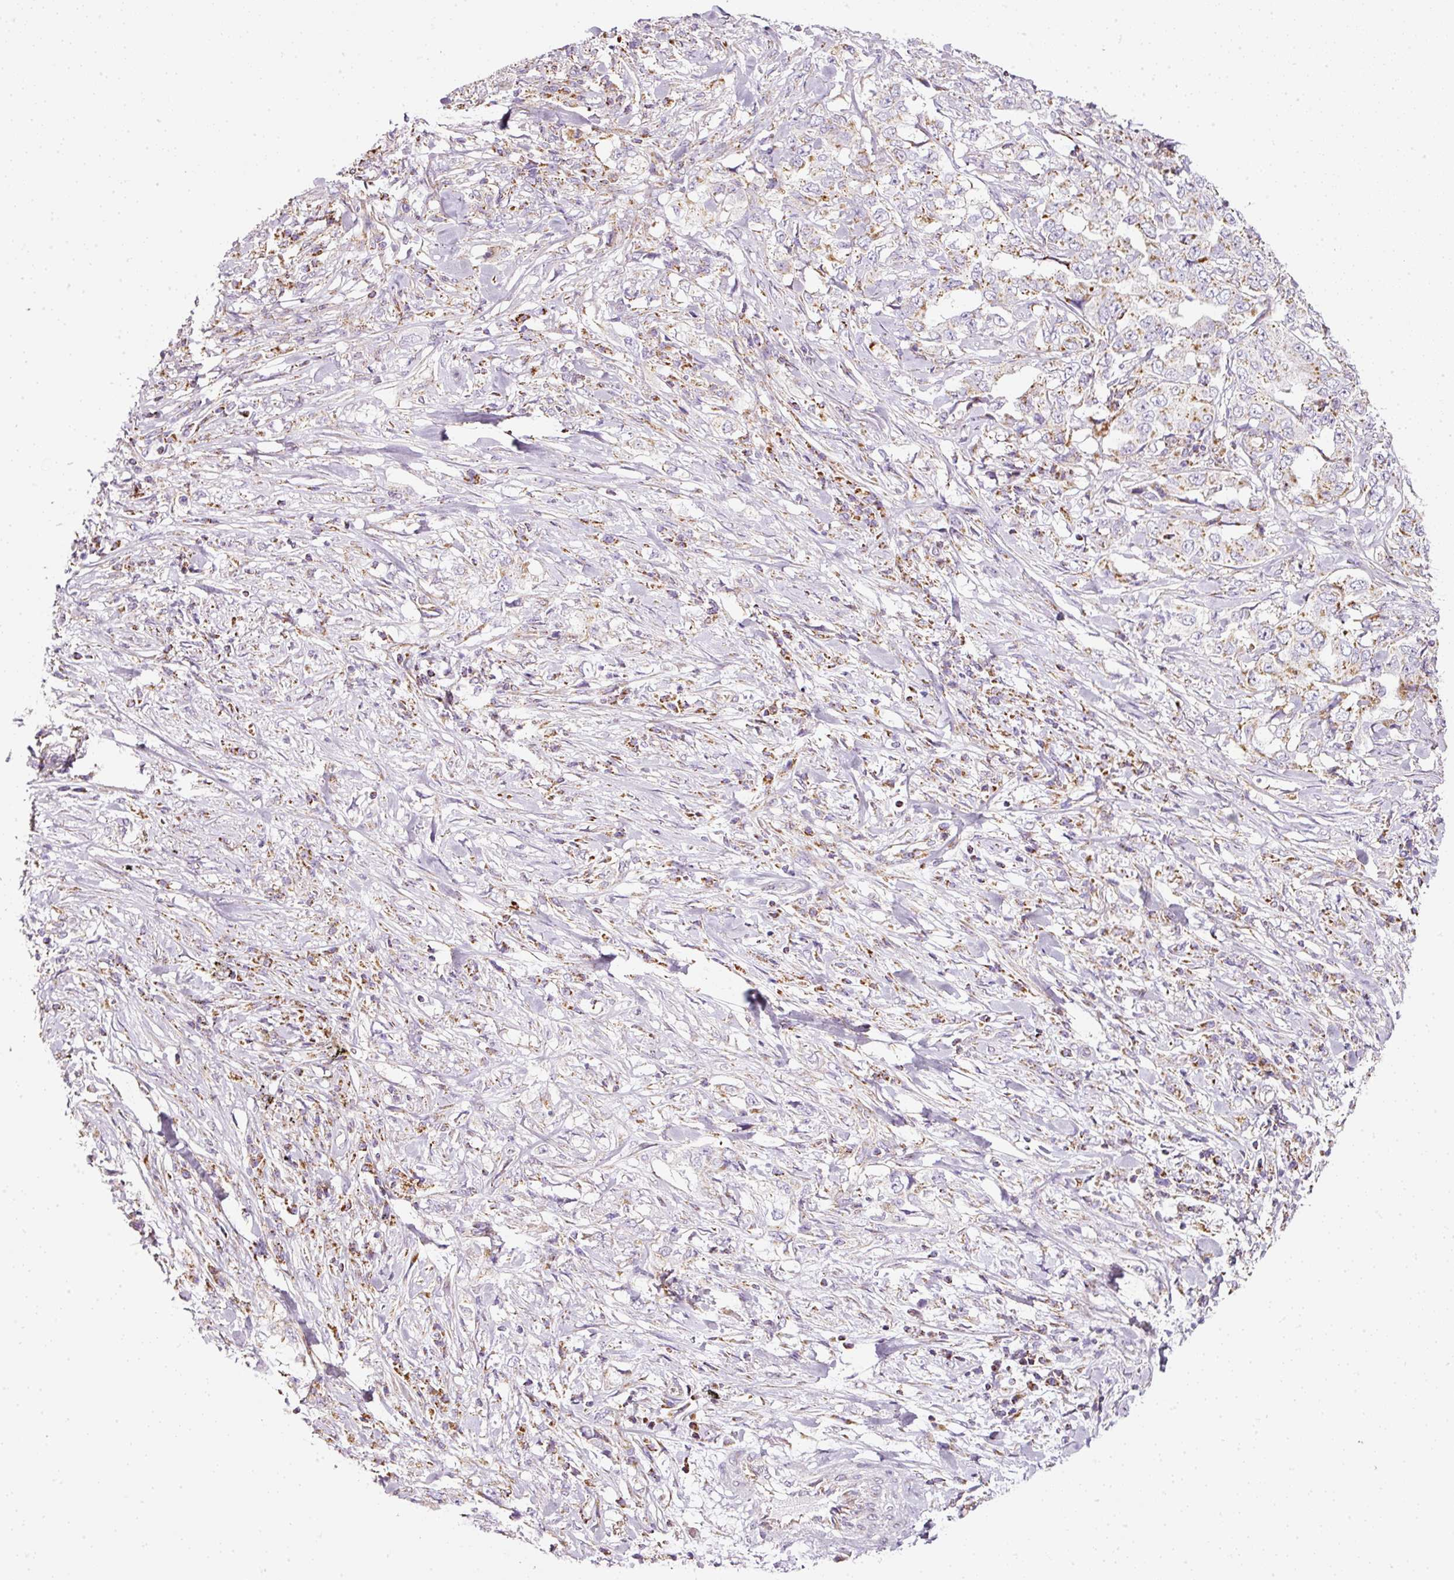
{"staining": {"intensity": "moderate", "quantity": "25%-75%", "location": "cytoplasmic/membranous"}, "tissue": "lung cancer", "cell_type": "Tumor cells", "image_type": "cancer", "snomed": [{"axis": "morphology", "description": "Adenocarcinoma, NOS"}, {"axis": "topography", "description": "Lung"}], "caption": "Protein staining shows moderate cytoplasmic/membranous staining in about 25%-75% of tumor cells in lung cancer (adenocarcinoma). Using DAB (3,3'-diaminobenzidine) (brown) and hematoxylin (blue) stains, captured at high magnification using brightfield microscopy.", "gene": "SDHA", "patient": {"sex": "female", "age": 51}}